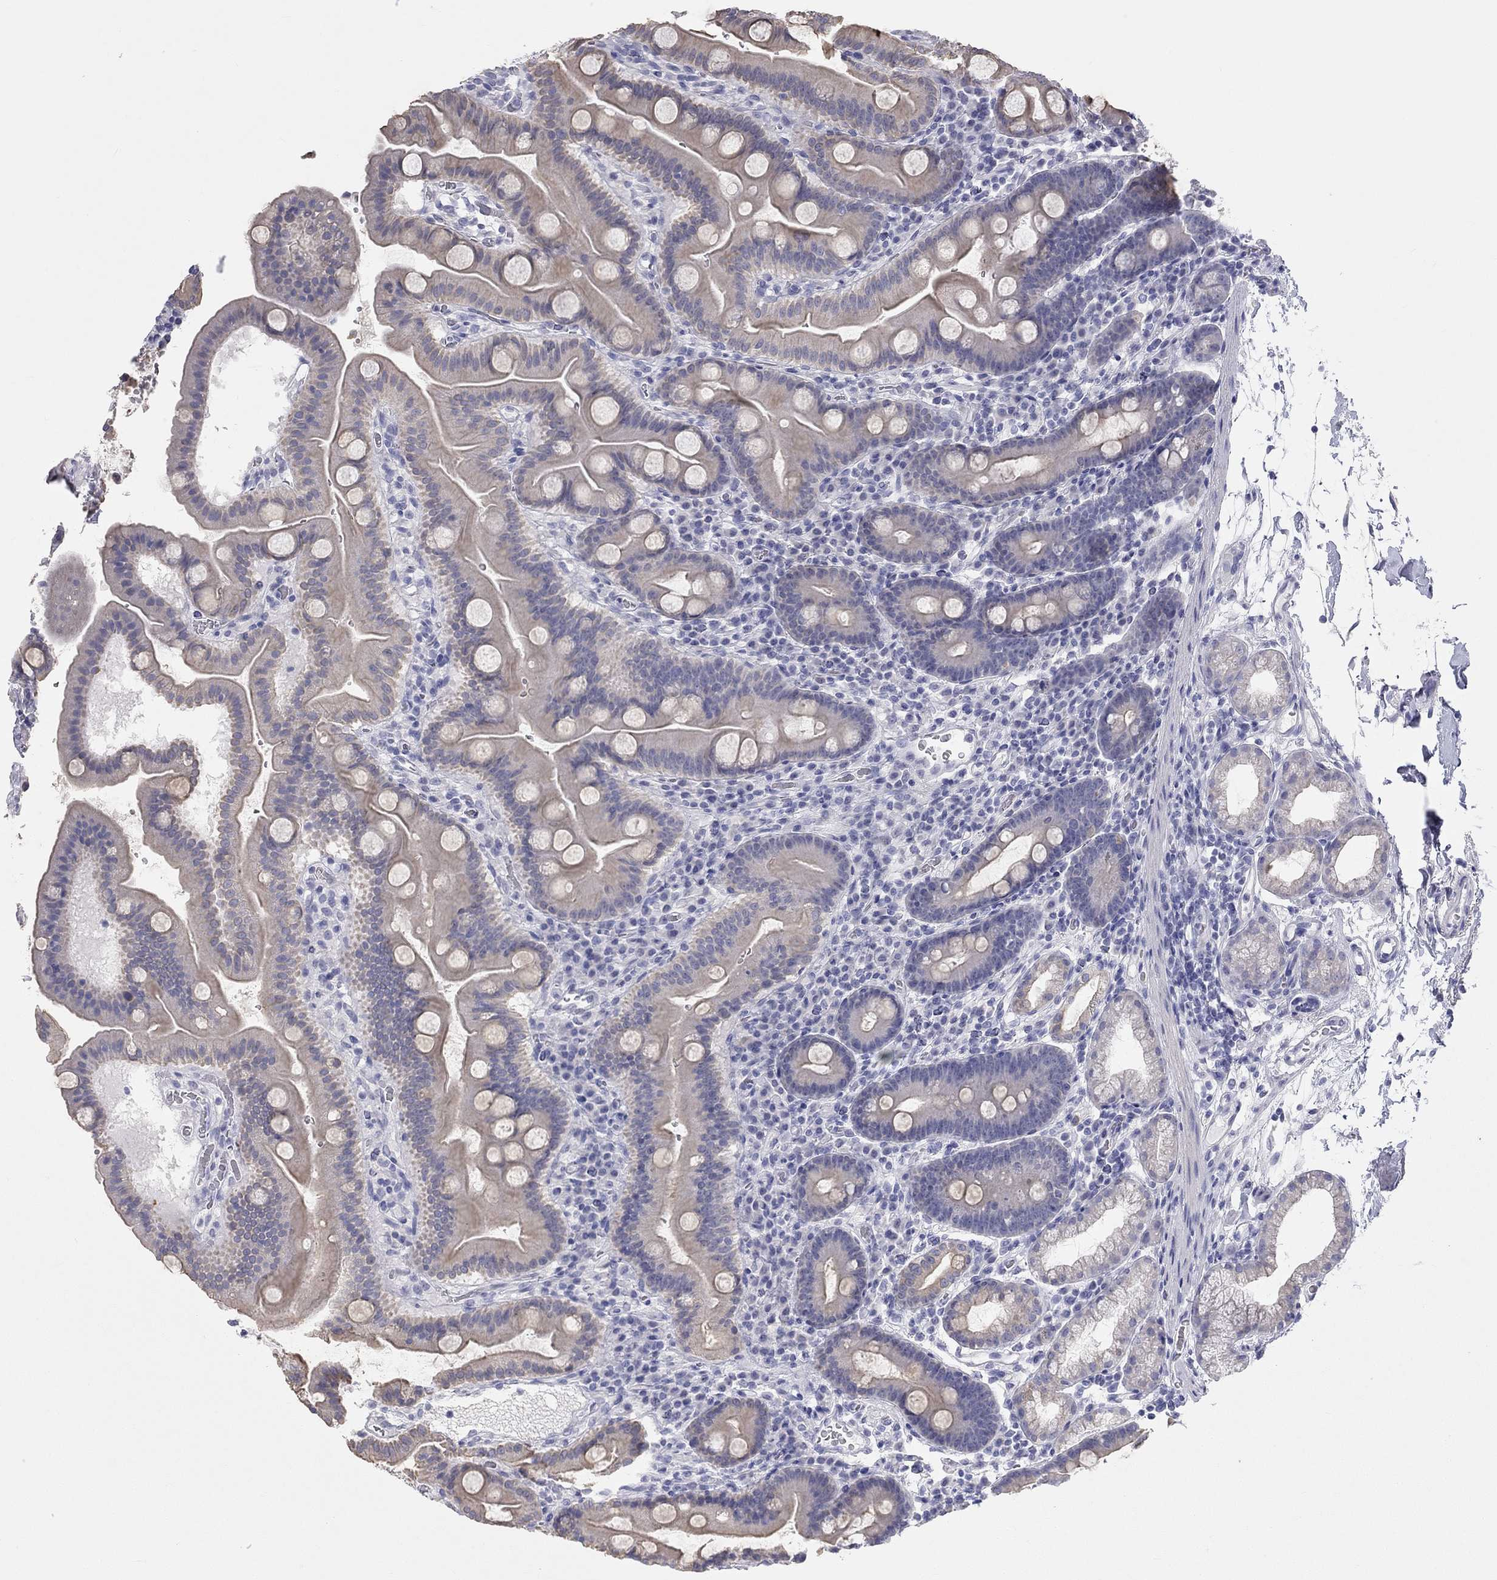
{"staining": {"intensity": "negative", "quantity": "none", "location": "none"}, "tissue": "duodenum", "cell_type": "Glandular cells", "image_type": "normal", "snomed": [{"axis": "morphology", "description": "Normal tissue, NOS"}, {"axis": "topography", "description": "Duodenum"}], "caption": "IHC micrograph of unremarkable duodenum: duodenum stained with DAB (3,3'-diaminobenzidine) exhibits no significant protein expression in glandular cells.", "gene": "AK8", "patient": {"sex": "male", "age": 59}}